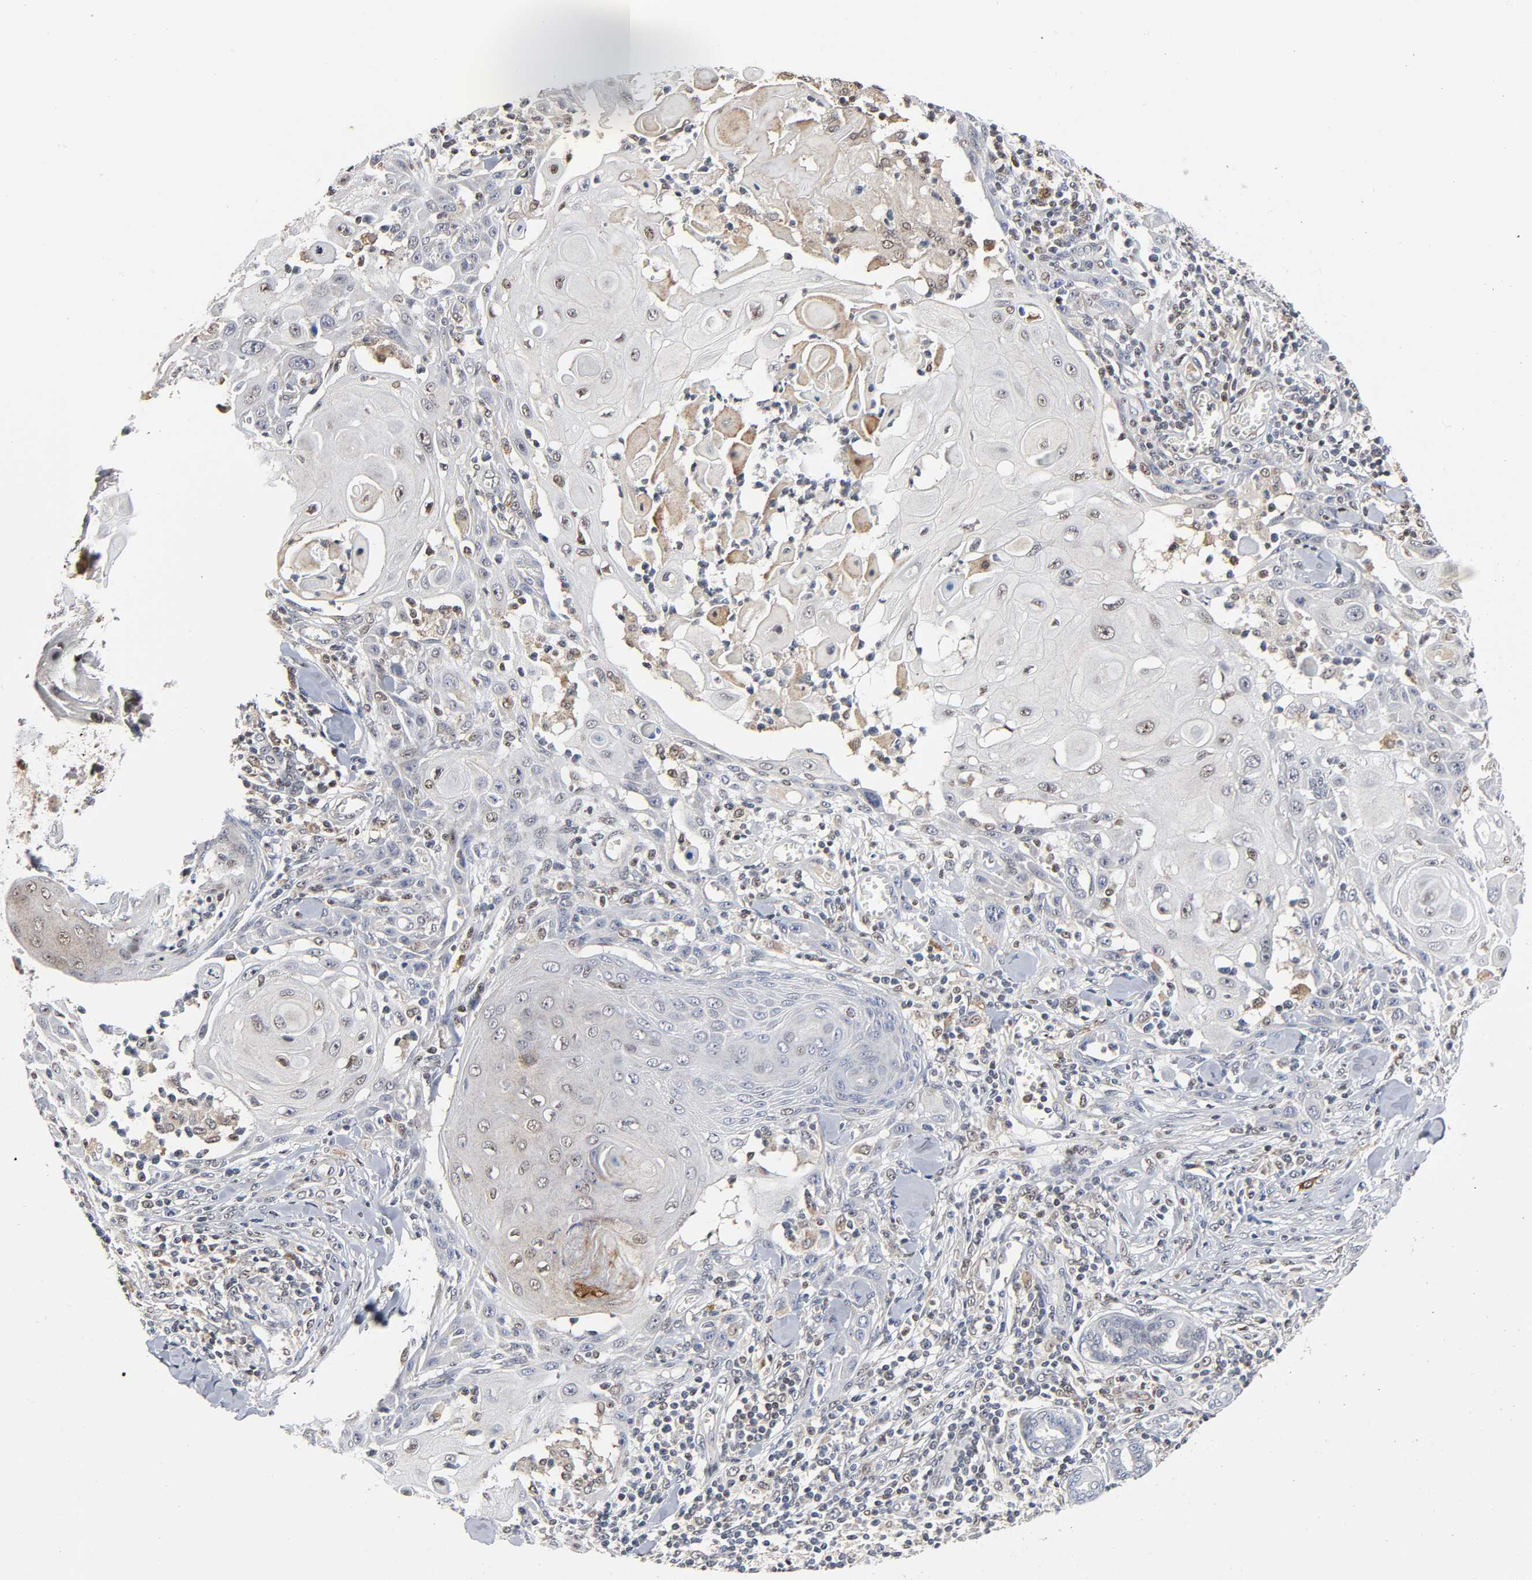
{"staining": {"intensity": "weak", "quantity": "<25%", "location": "nuclear"}, "tissue": "skin cancer", "cell_type": "Tumor cells", "image_type": "cancer", "snomed": [{"axis": "morphology", "description": "Squamous cell carcinoma, NOS"}, {"axis": "topography", "description": "Skin"}], "caption": "Immunohistochemical staining of skin cancer (squamous cell carcinoma) exhibits no significant staining in tumor cells. (Immunohistochemistry (ihc), brightfield microscopy, high magnification).", "gene": "KAT2B", "patient": {"sex": "male", "age": 24}}